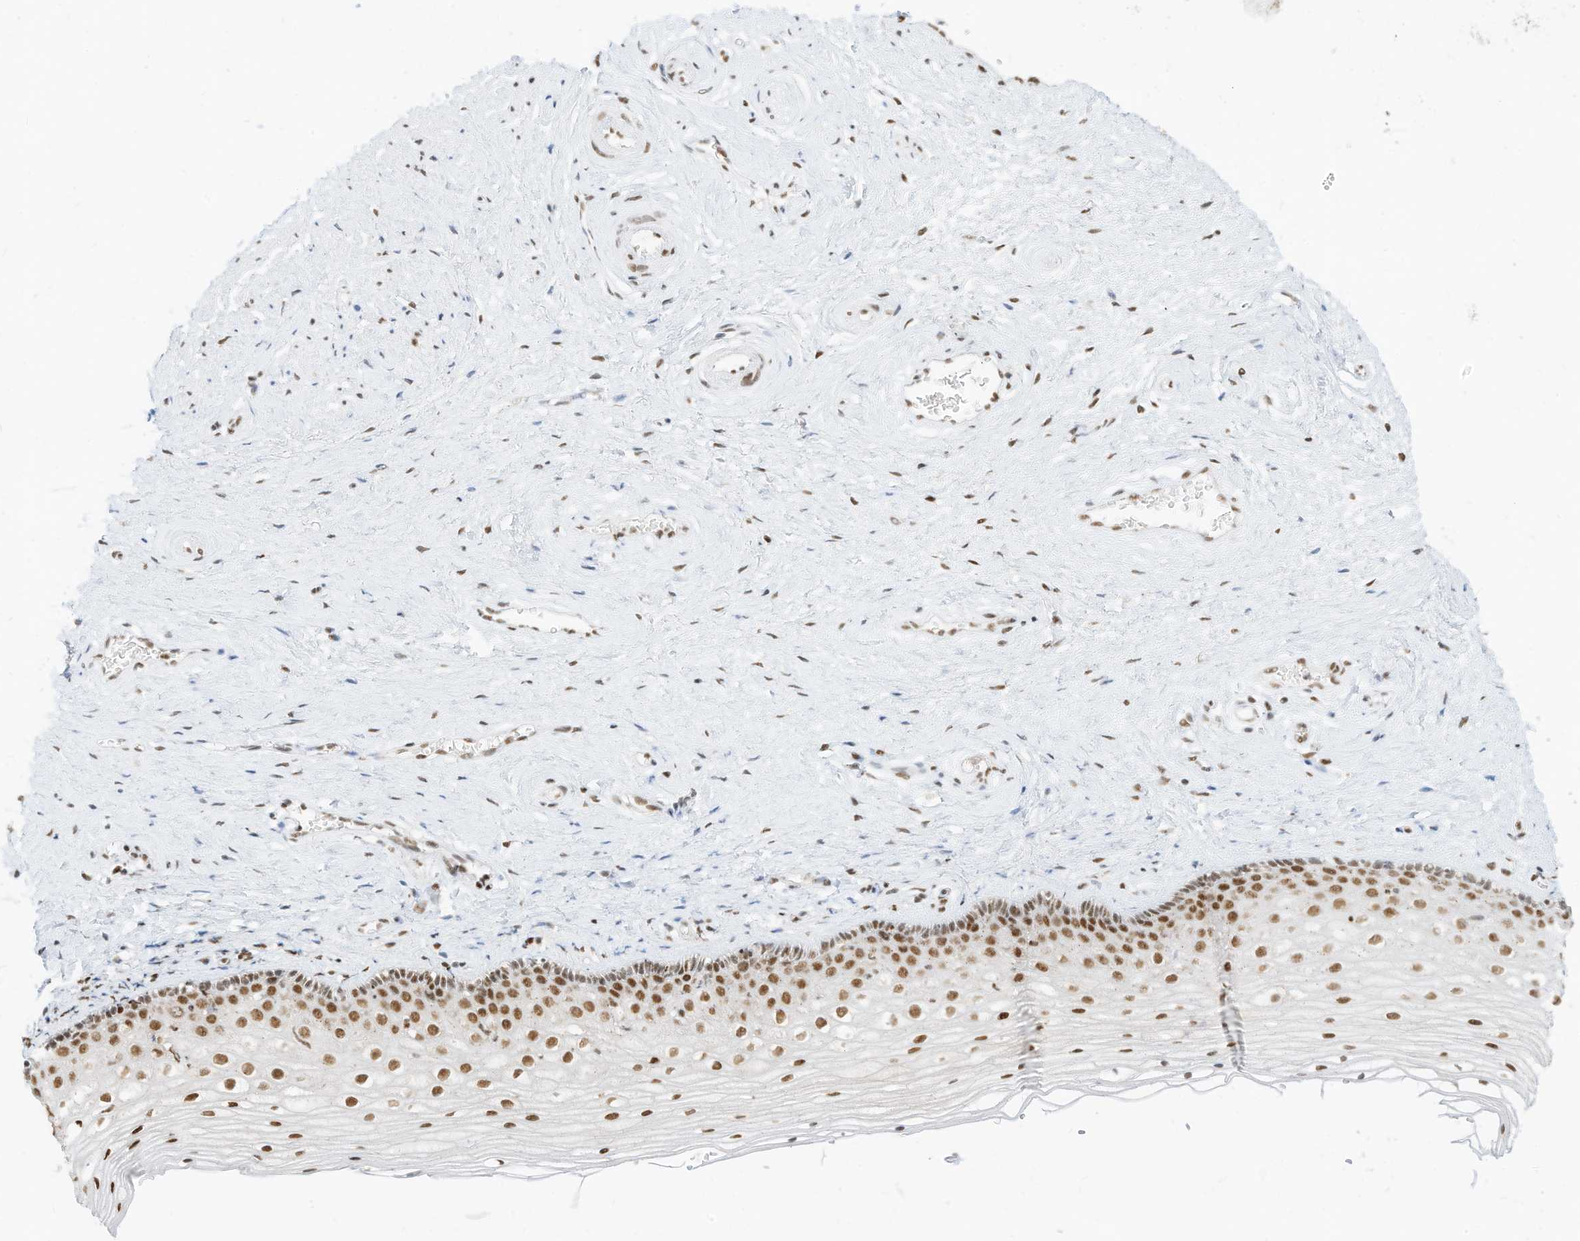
{"staining": {"intensity": "moderate", "quantity": ">75%", "location": "nuclear"}, "tissue": "vagina", "cell_type": "Squamous epithelial cells", "image_type": "normal", "snomed": [{"axis": "morphology", "description": "Normal tissue, NOS"}, {"axis": "topography", "description": "Vagina"}], "caption": "This image reveals immunohistochemistry staining of normal vagina, with medium moderate nuclear expression in approximately >75% of squamous epithelial cells.", "gene": "SMARCA2", "patient": {"sex": "female", "age": 46}}